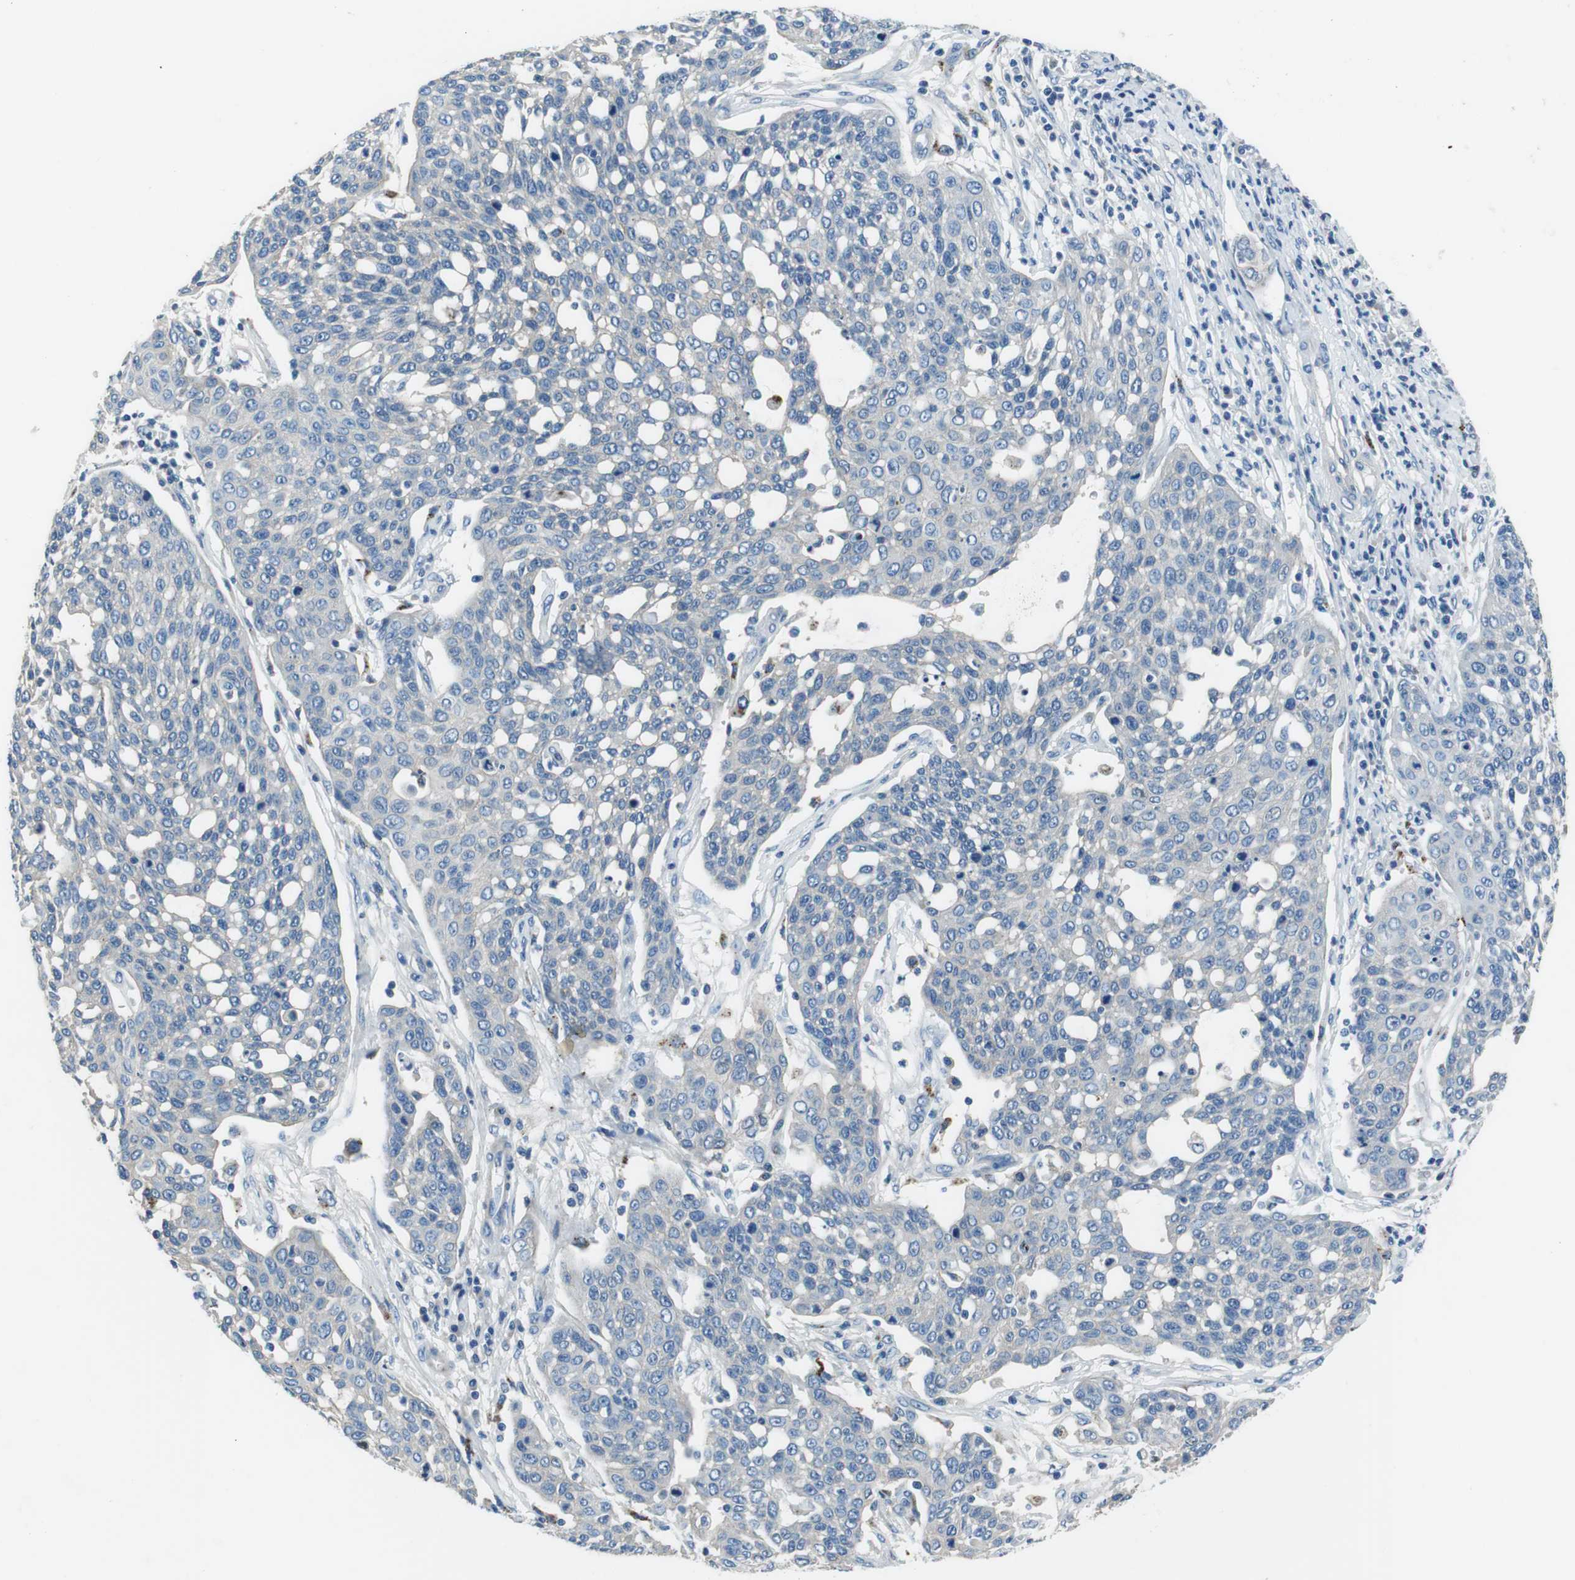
{"staining": {"intensity": "negative", "quantity": "none", "location": "none"}, "tissue": "cervical cancer", "cell_type": "Tumor cells", "image_type": "cancer", "snomed": [{"axis": "morphology", "description": "Squamous cell carcinoma, NOS"}, {"axis": "topography", "description": "Cervix"}], "caption": "This is an IHC histopathology image of cervical cancer (squamous cell carcinoma). There is no expression in tumor cells.", "gene": "TULP3", "patient": {"sex": "female", "age": 34}}